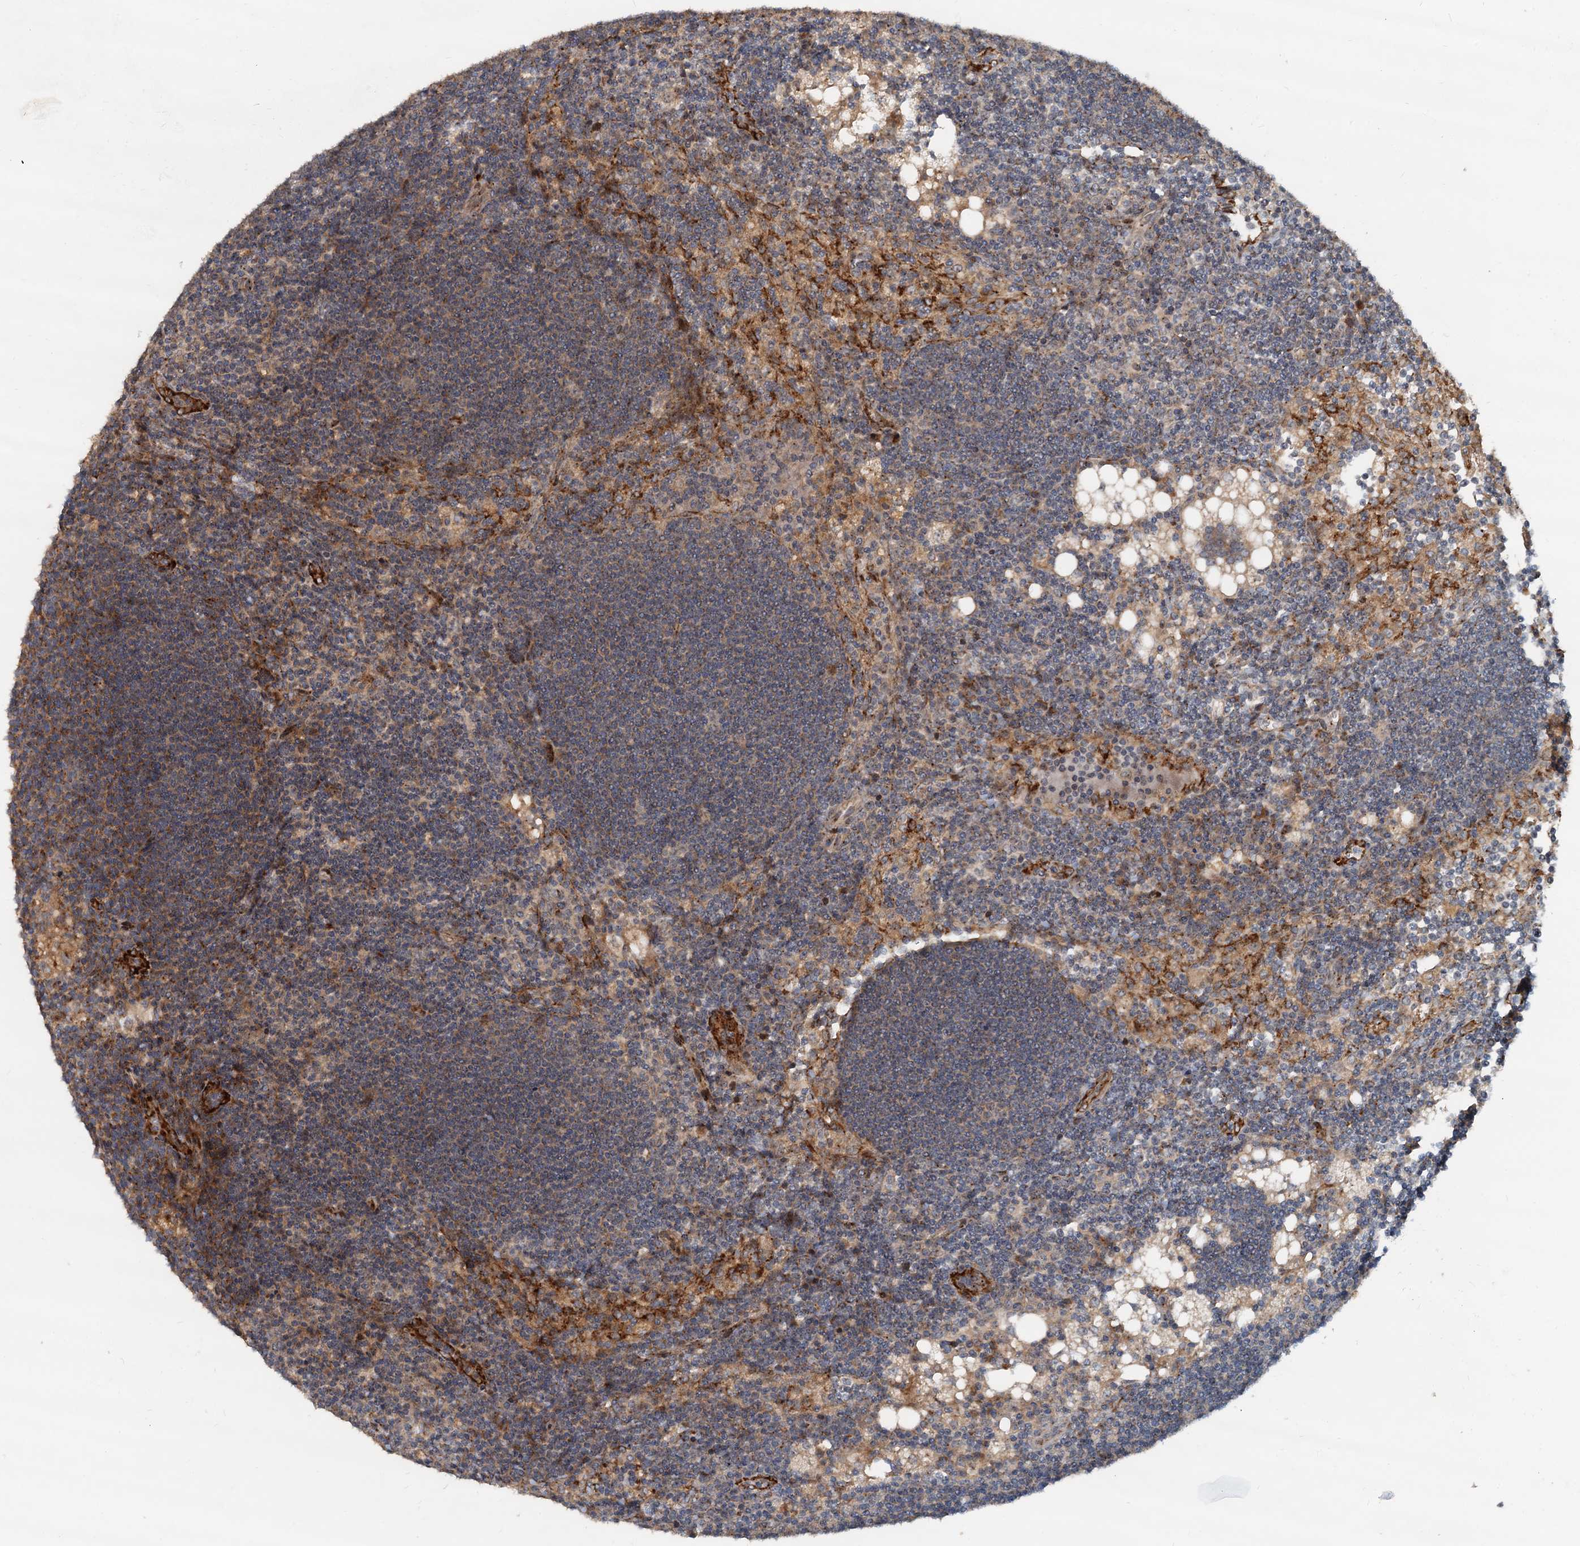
{"staining": {"intensity": "weak", "quantity": ">75%", "location": "cytoplasmic/membranous"}, "tissue": "lymph node", "cell_type": "Germinal center cells", "image_type": "normal", "snomed": [{"axis": "morphology", "description": "Normal tissue, NOS"}, {"axis": "topography", "description": "Lymph node"}], "caption": "Immunohistochemistry staining of benign lymph node, which exhibits low levels of weak cytoplasmic/membranous expression in about >75% of germinal center cells indicating weak cytoplasmic/membranous protein expression. The staining was performed using DAB (3,3'-diaminobenzidine) (brown) for protein detection and nuclei were counterstained in hematoxylin (blue).", "gene": "CEP68", "patient": {"sex": "male", "age": 24}}